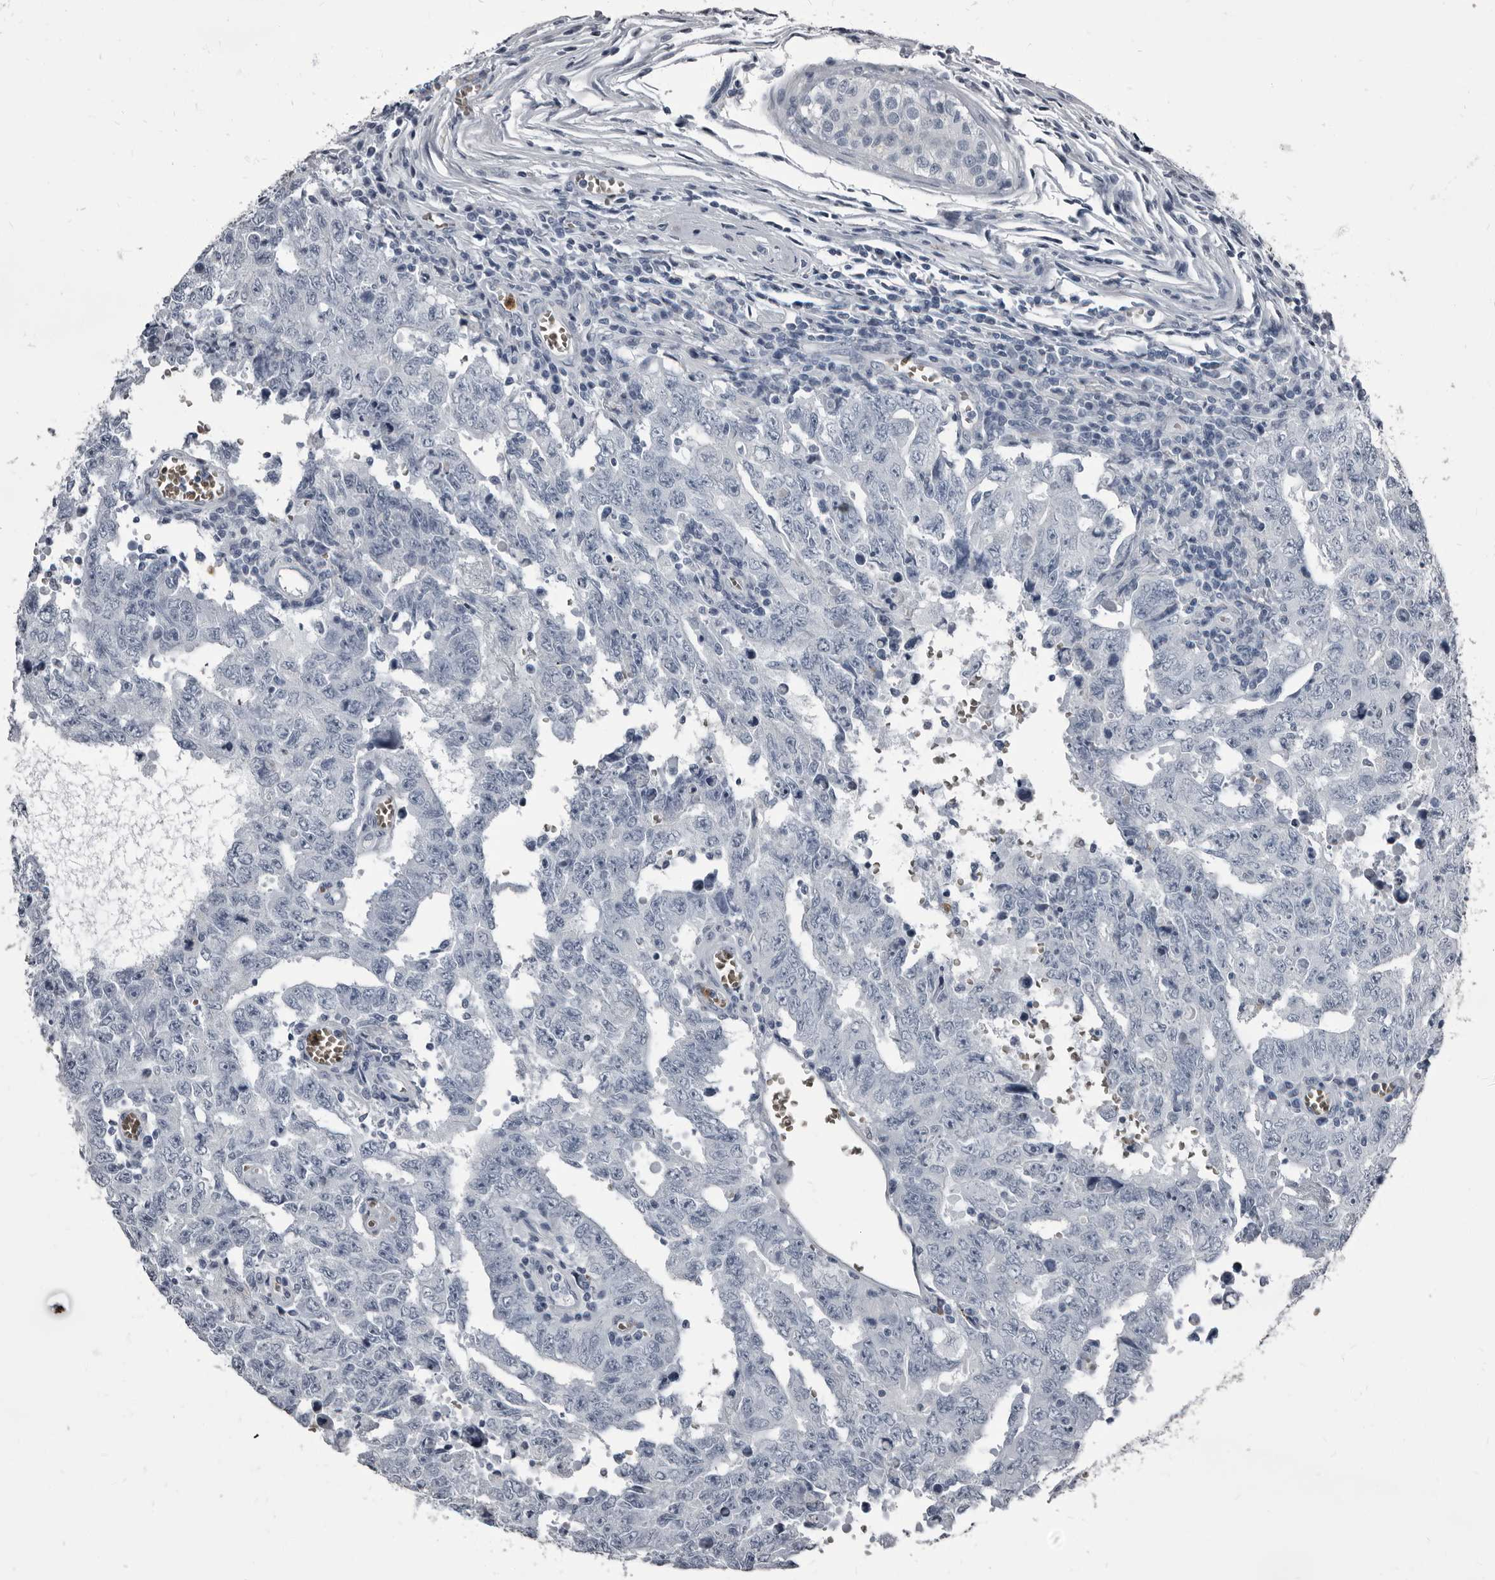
{"staining": {"intensity": "negative", "quantity": "none", "location": "none"}, "tissue": "testis cancer", "cell_type": "Tumor cells", "image_type": "cancer", "snomed": [{"axis": "morphology", "description": "Carcinoma, Embryonal, NOS"}, {"axis": "topography", "description": "Testis"}], "caption": "The image demonstrates no staining of tumor cells in testis cancer (embryonal carcinoma).", "gene": "TPD52L1", "patient": {"sex": "male", "age": 26}}